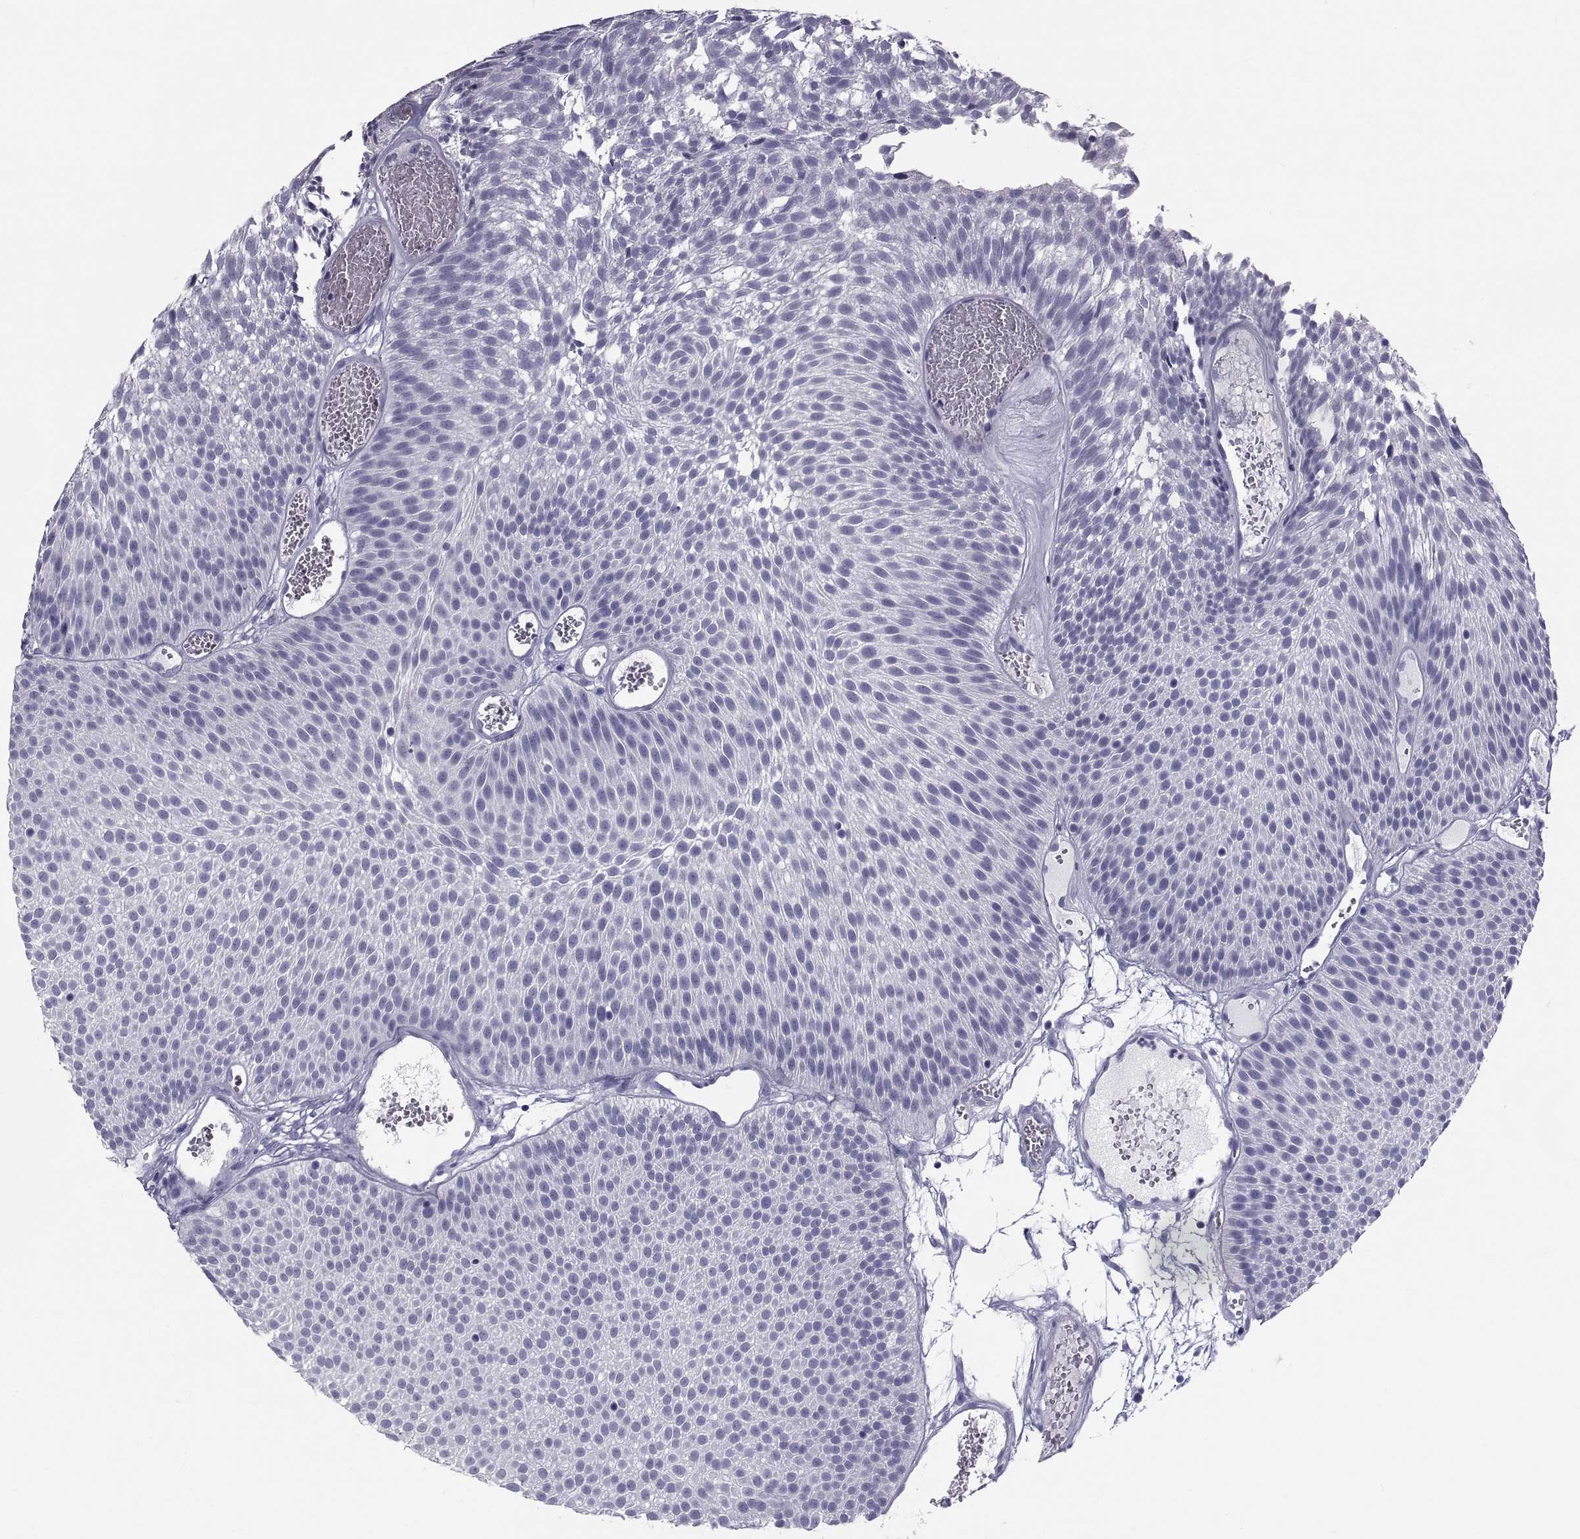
{"staining": {"intensity": "negative", "quantity": "none", "location": "none"}, "tissue": "urothelial cancer", "cell_type": "Tumor cells", "image_type": "cancer", "snomed": [{"axis": "morphology", "description": "Urothelial carcinoma, Low grade"}, {"axis": "topography", "description": "Urinary bladder"}], "caption": "Protein analysis of urothelial cancer shows no significant staining in tumor cells.", "gene": "CRISP1", "patient": {"sex": "male", "age": 52}}